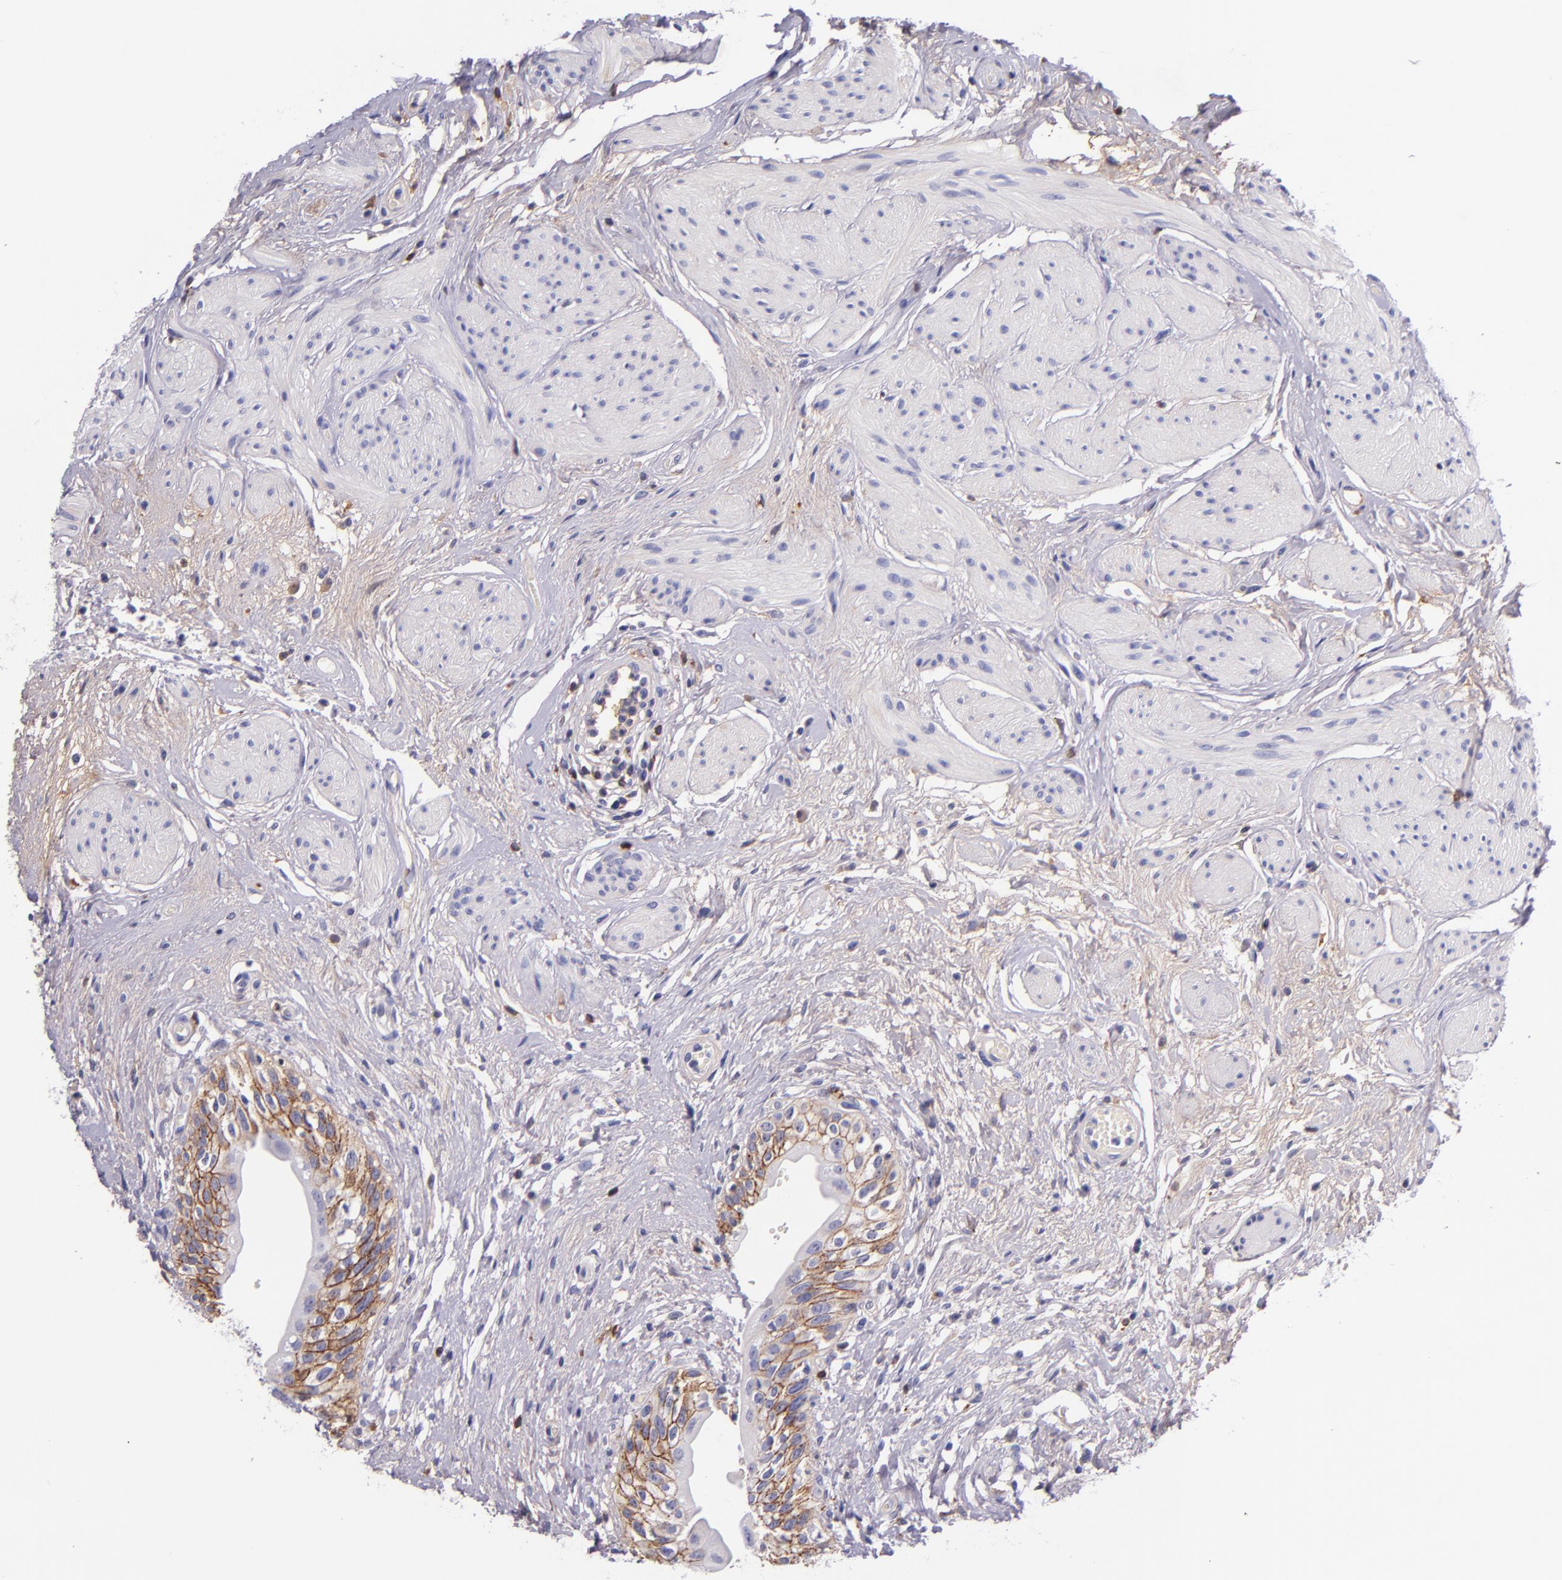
{"staining": {"intensity": "moderate", "quantity": "25%-75%", "location": "cytoplasmic/membranous"}, "tissue": "urinary bladder", "cell_type": "Urothelial cells", "image_type": "normal", "snomed": [{"axis": "morphology", "description": "Normal tissue, NOS"}, {"axis": "topography", "description": "Urinary bladder"}], "caption": "A micrograph of urinary bladder stained for a protein shows moderate cytoplasmic/membranous brown staining in urothelial cells. The protein of interest is stained brown, and the nuclei are stained in blue (DAB (3,3'-diaminobenzidine) IHC with brightfield microscopy, high magnification).", "gene": "KNG1", "patient": {"sex": "female", "age": 55}}